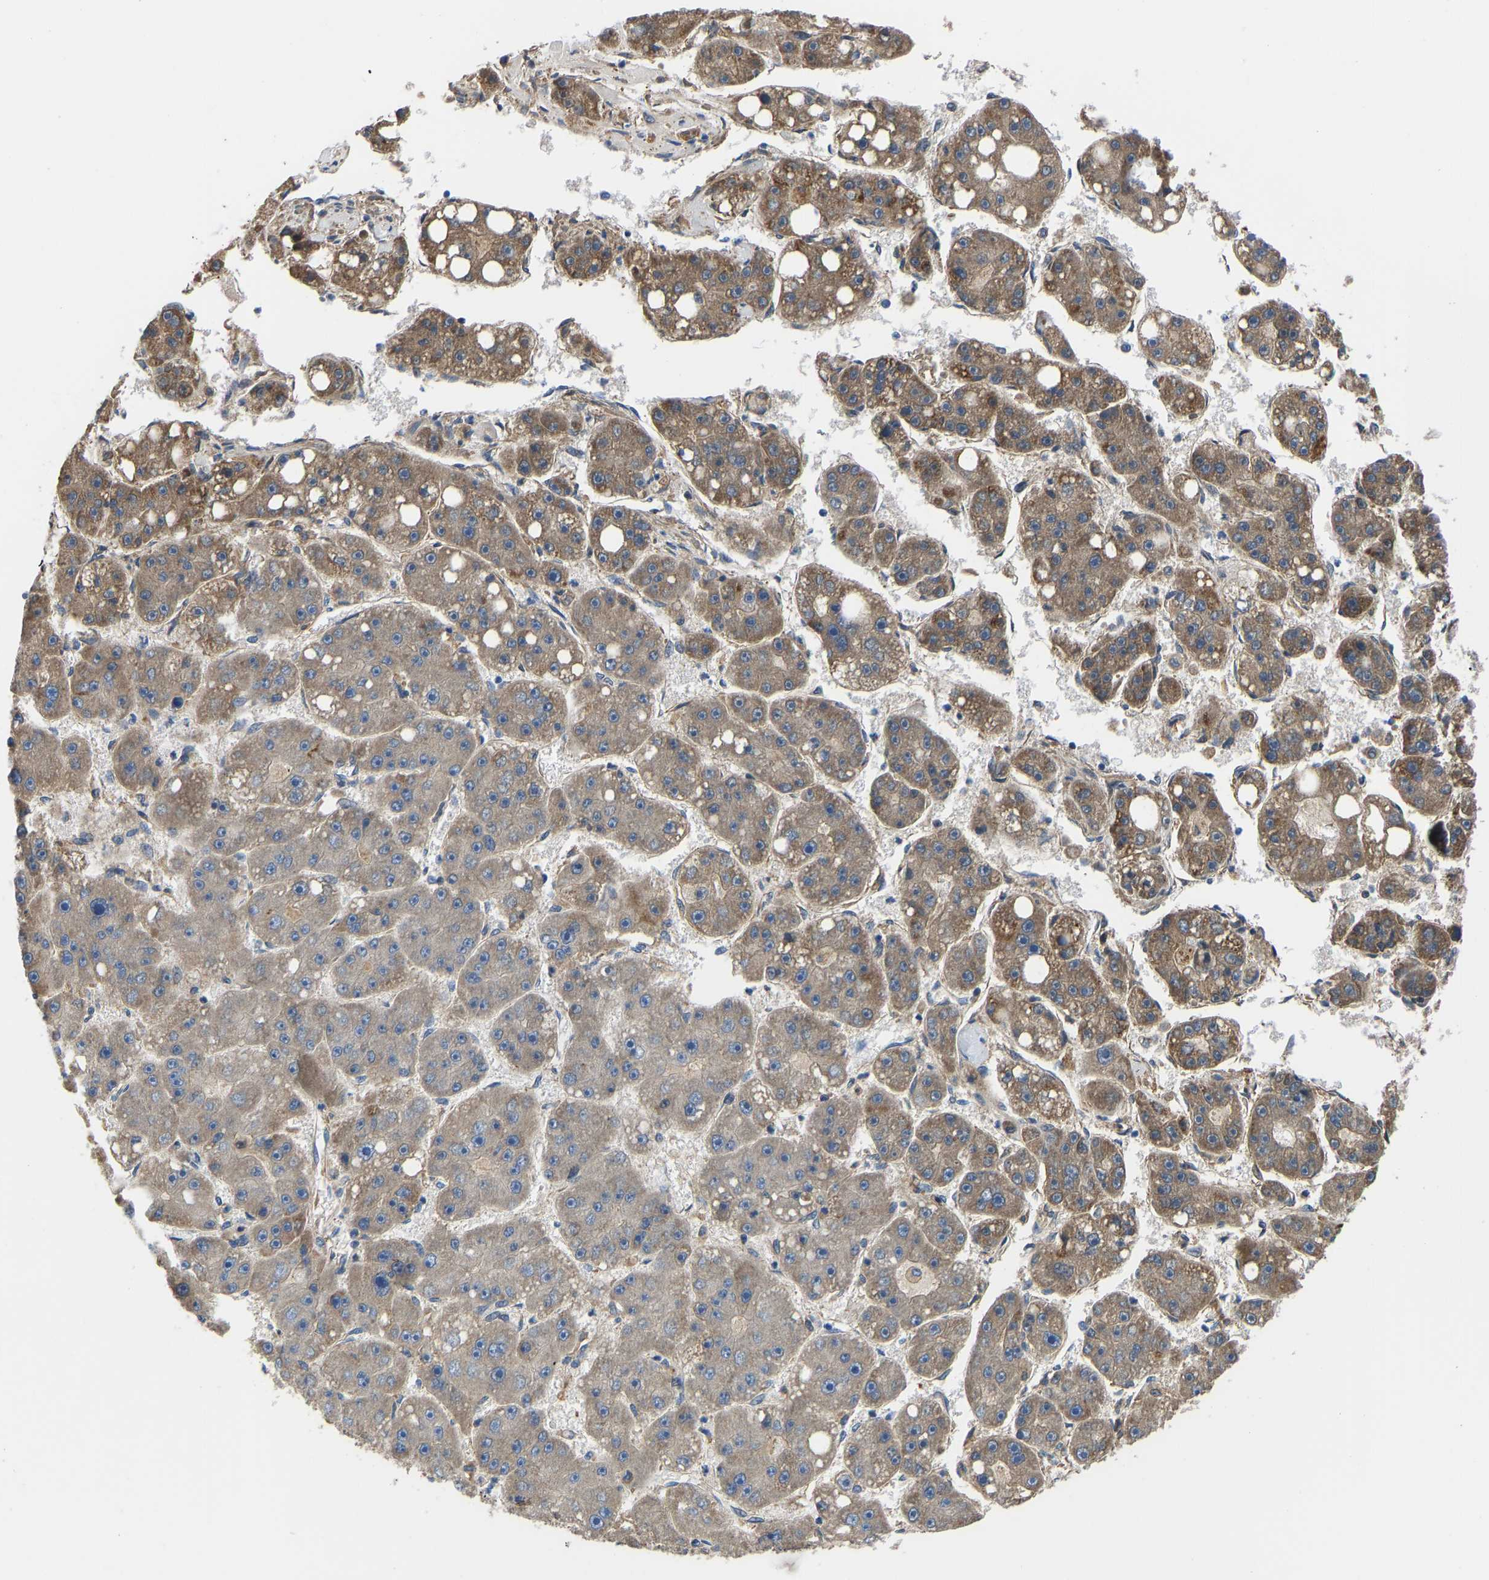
{"staining": {"intensity": "moderate", "quantity": ">75%", "location": "cytoplasmic/membranous"}, "tissue": "liver cancer", "cell_type": "Tumor cells", "image_type": "cancer", "snomed": [{"axis": "morphology", "description": "Carcinoma, Hepatocellular, NOS"}, {"axis": "topography", "description": "Liver"}], "caption": "Liver cancer (hepatocellular carcinoma) was stained to show a protein in brown. There is medium levels of moderate cytoplasmic/membranous positivity in about >75% of tumor cells.", "gene": "HSPG2", "patient": {"sex": "female", "age": 61}}